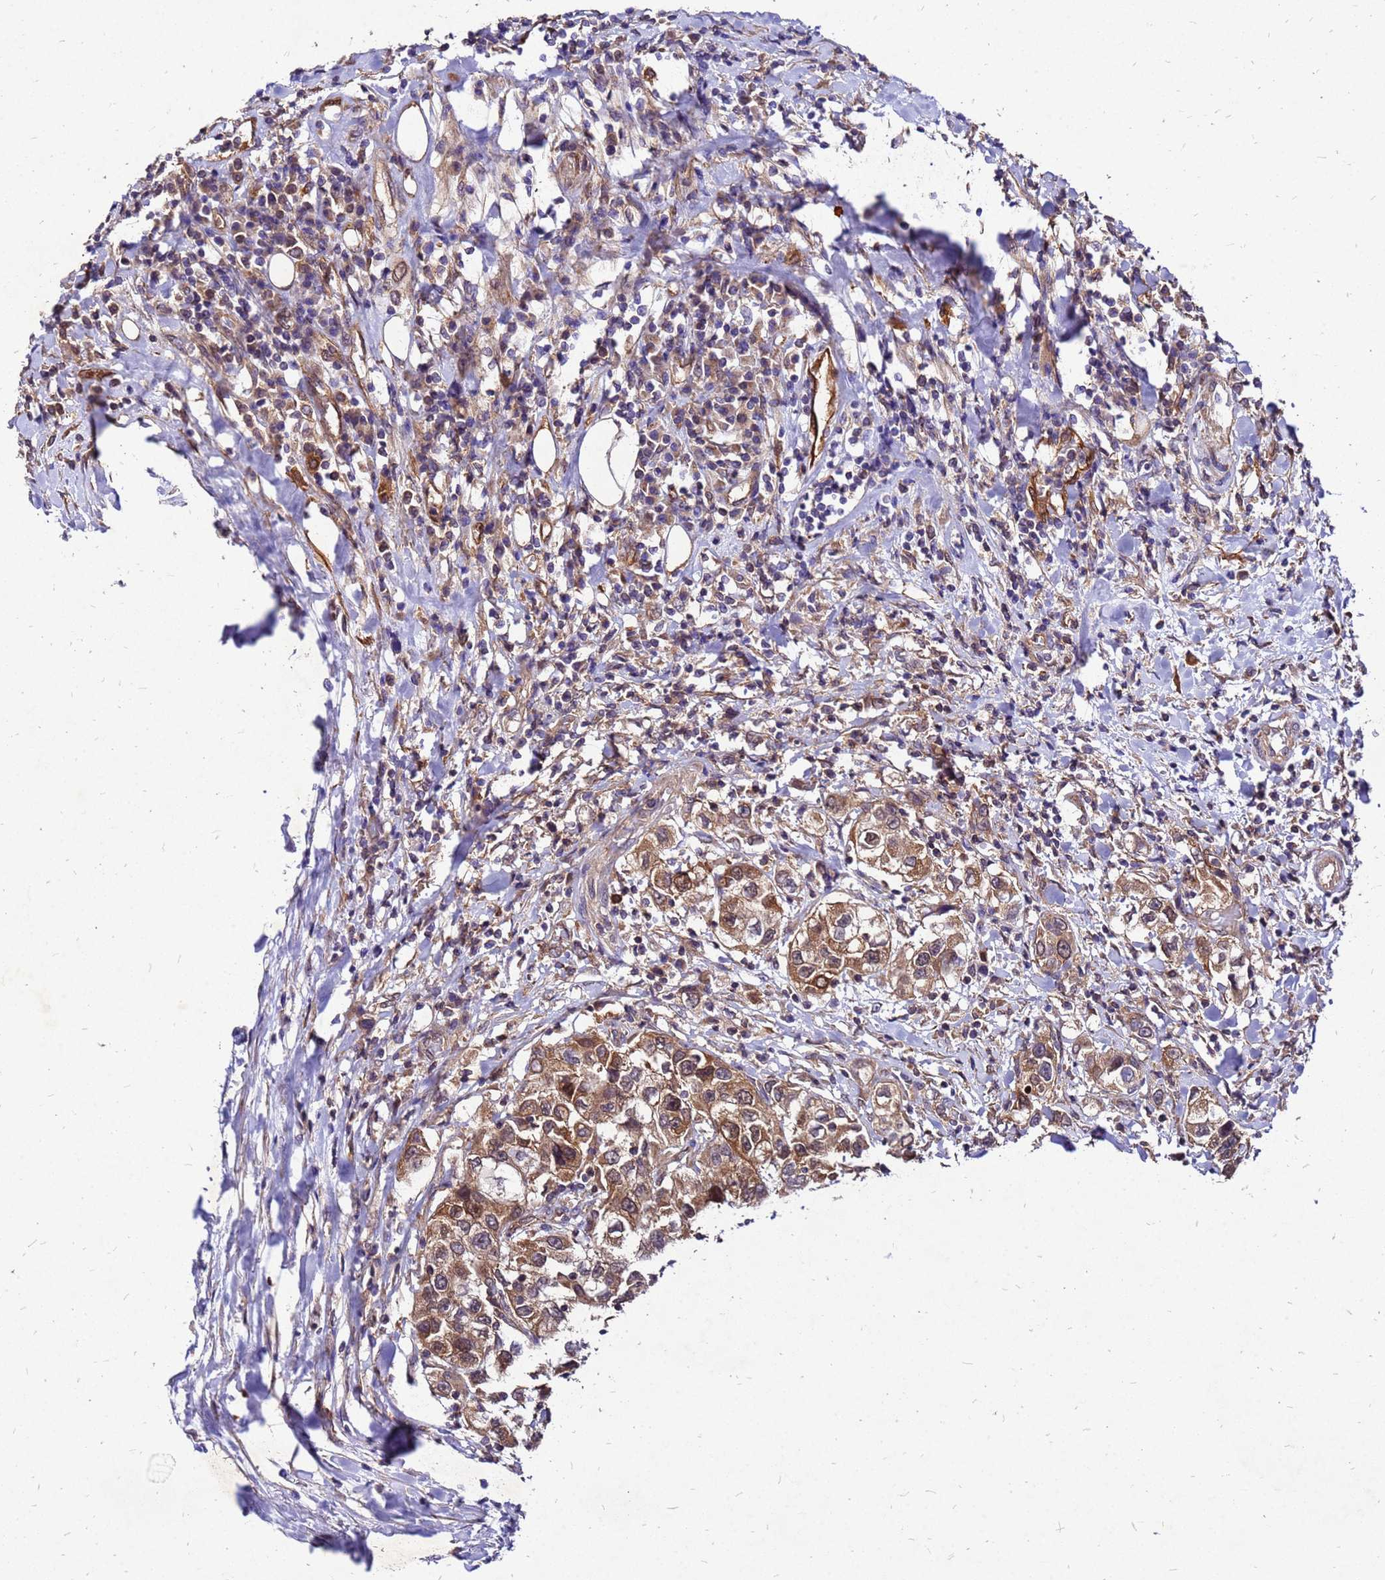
{"staining": {"intensity": "moderate", "quantity": ">75%", "location": "cytoplasmic/membranous"}, "tissue": "urothelial cancer", "cell_type": "Tumor cells", "image_type": "cancer", "snomed": [{"axis": "morphology", "description": "Urothelial carcinoma, High grade"}, {"axis": "topography", "description": "Urinary bladder"}], "caption": "Urothelial cancer stained with a brown dye demonstrates moderate cytoplasmic/membranous positive positivity in approximately >75% of tumor cells.", "gene": "DUSP23", "patient": {"sex": "female", "age": 80}}